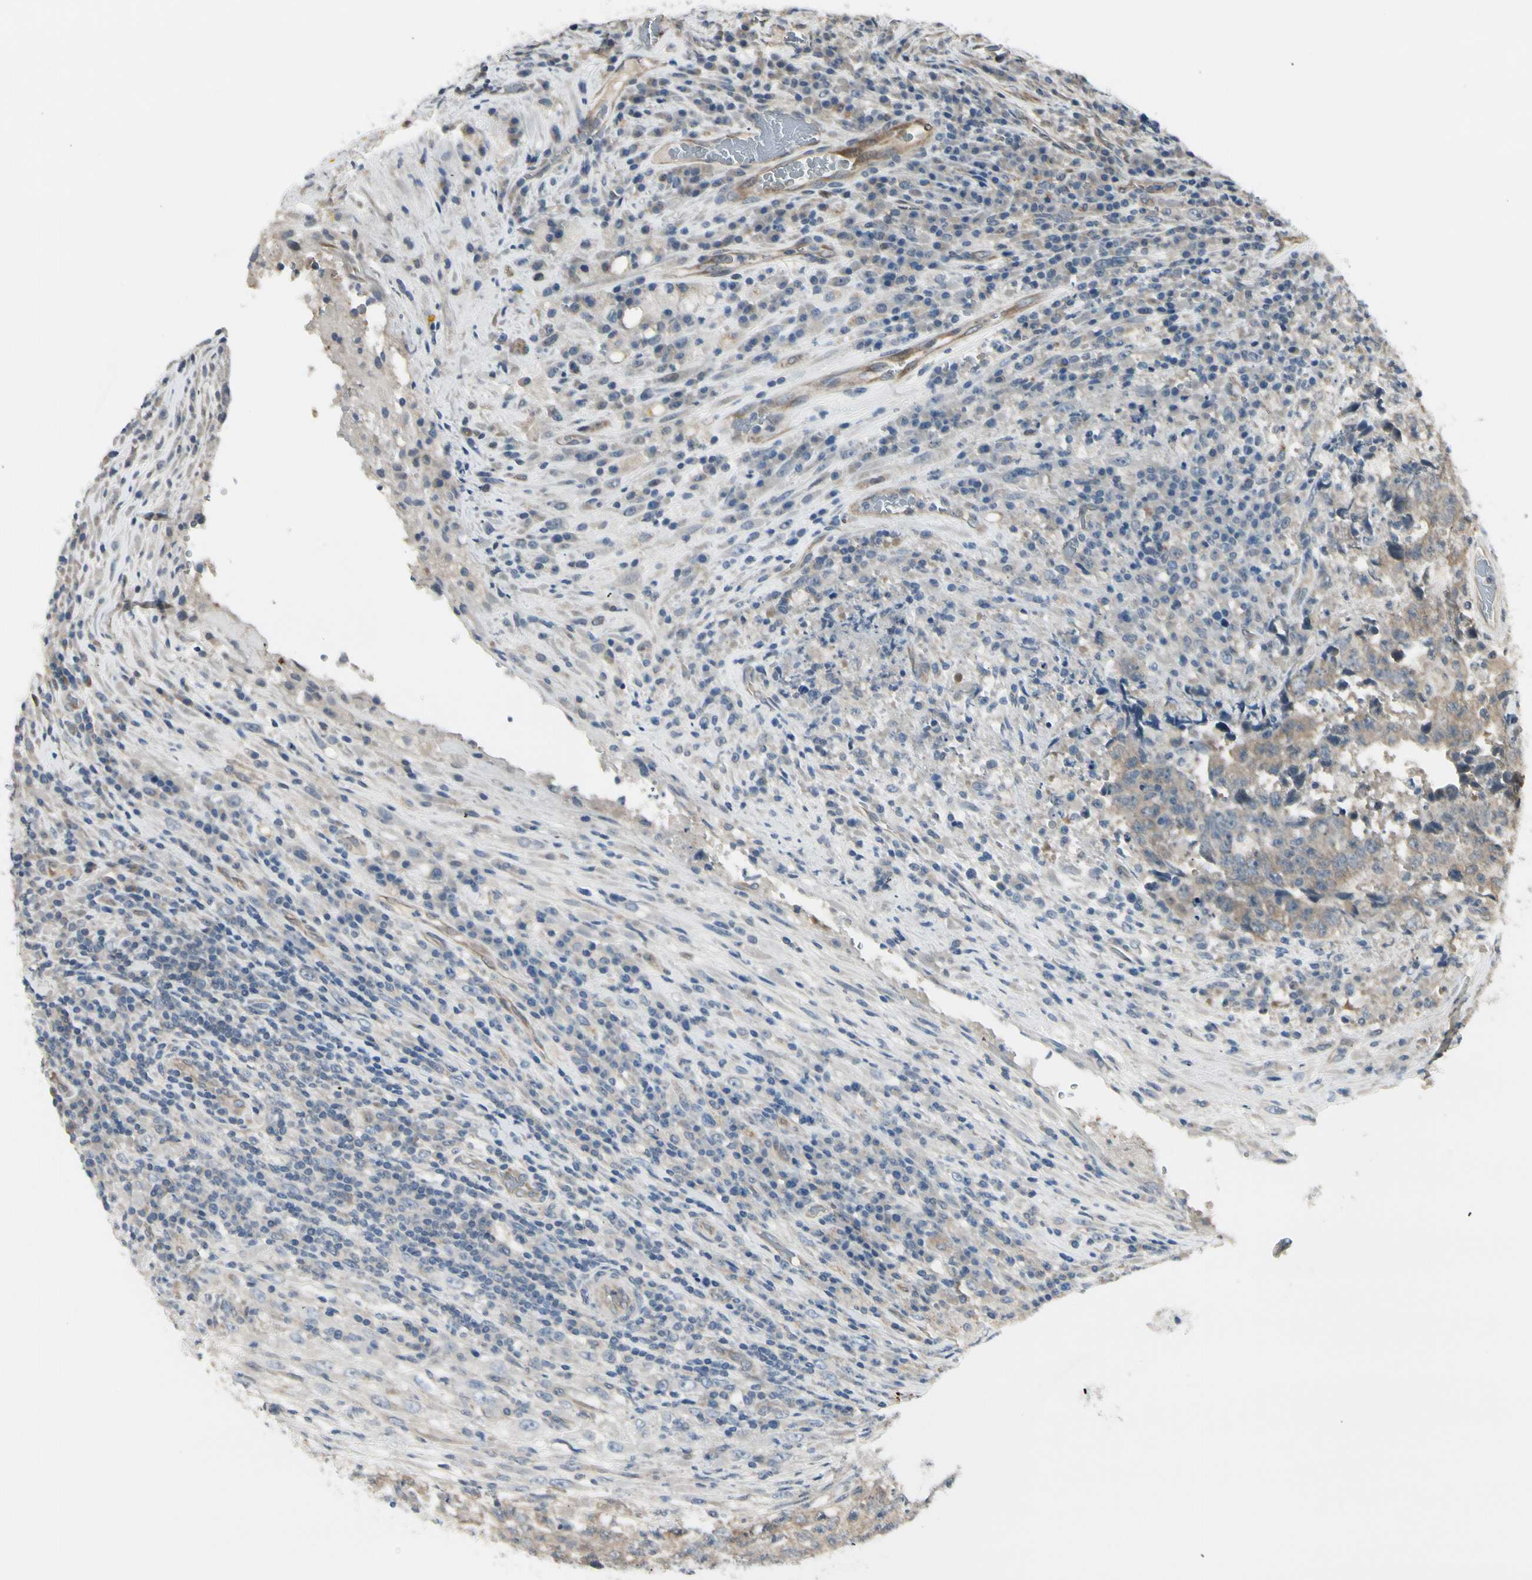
{"staining": {"intensity": "weak", "quantity": ">75%", "location": "cytoplasmic/membranous"}, "tissue": "testis cancer", "cell_type": "Tumor cells", "image_type": "cancer", "snomed": [{"axis": "morphology", "description": "Necrosis, NOS"}, {"axis": "morphology", "description": "Carcinoma, Embryonal, NOS"}, {"axis": "topography", "description": "Testis"}], "caption": "Protein staining of embryonal carcinoma (testis) tissue demonstrates weak cytoplasmic/membranous staining in approximately >75% of tumor cells.", "gene": "SVBP", "patient": {"sex": "male", "age": 19}}